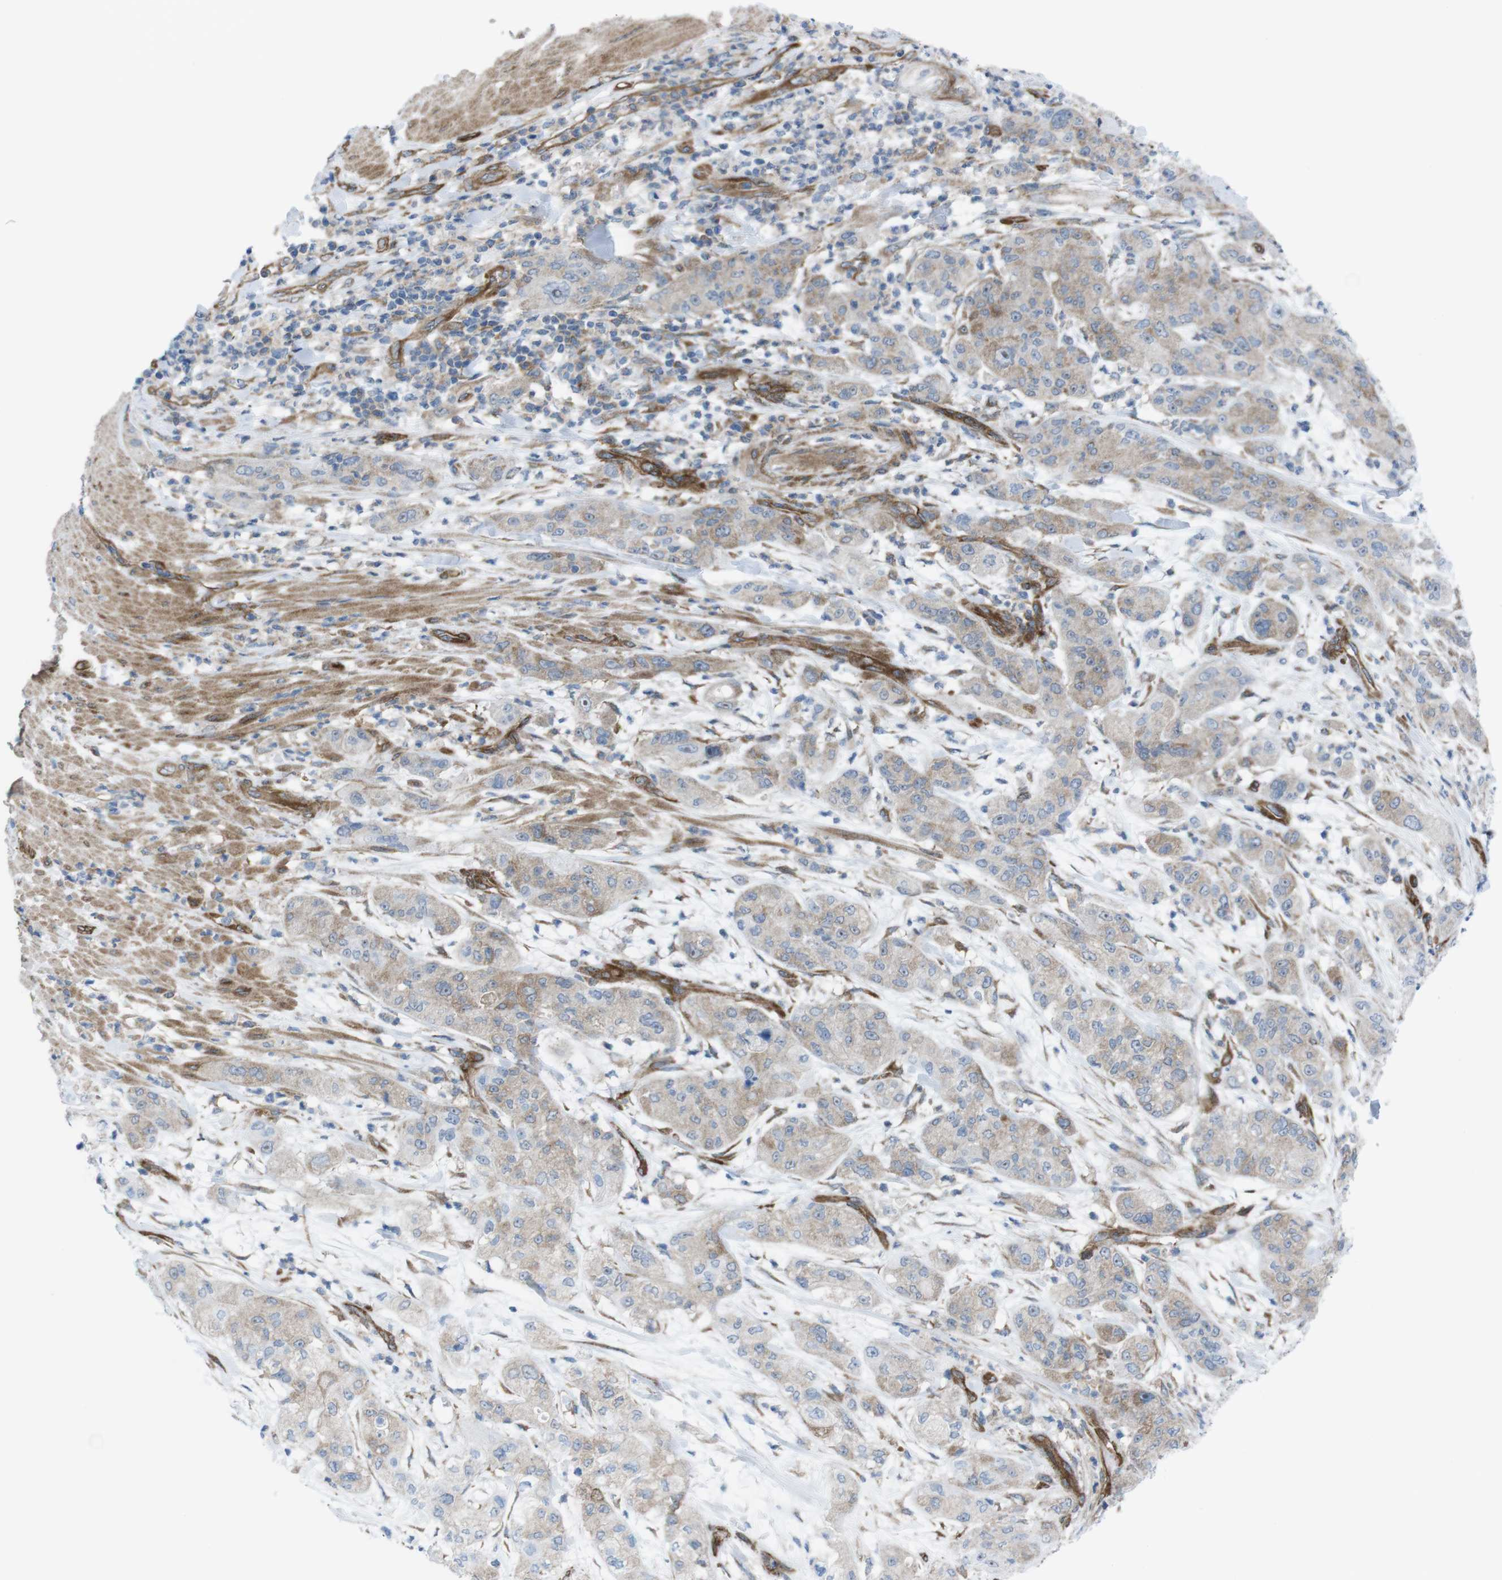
{"staining": {"intensity": "weak", "quantity": ">75%", "location": "cytoplasmic/membranous"}, "tissue": "pancreatic cancer", "cell_type": "Tumor cells", "image_type": "cancer", "snomed": [{"axis": "morphology", "description": "Adenocarcinoma, NOS"}, {"axis": "topography", "description": "Pancreas"}], "caption": "Pancreatic cancer (adenocarcinoma) stained for a protein (brown) reveals weak cytoplasmic/membranous positive positivity in about >75% of tumor cells.", "gene": "DIAPH2", "patient": {"sex": "female", "age": 78}}